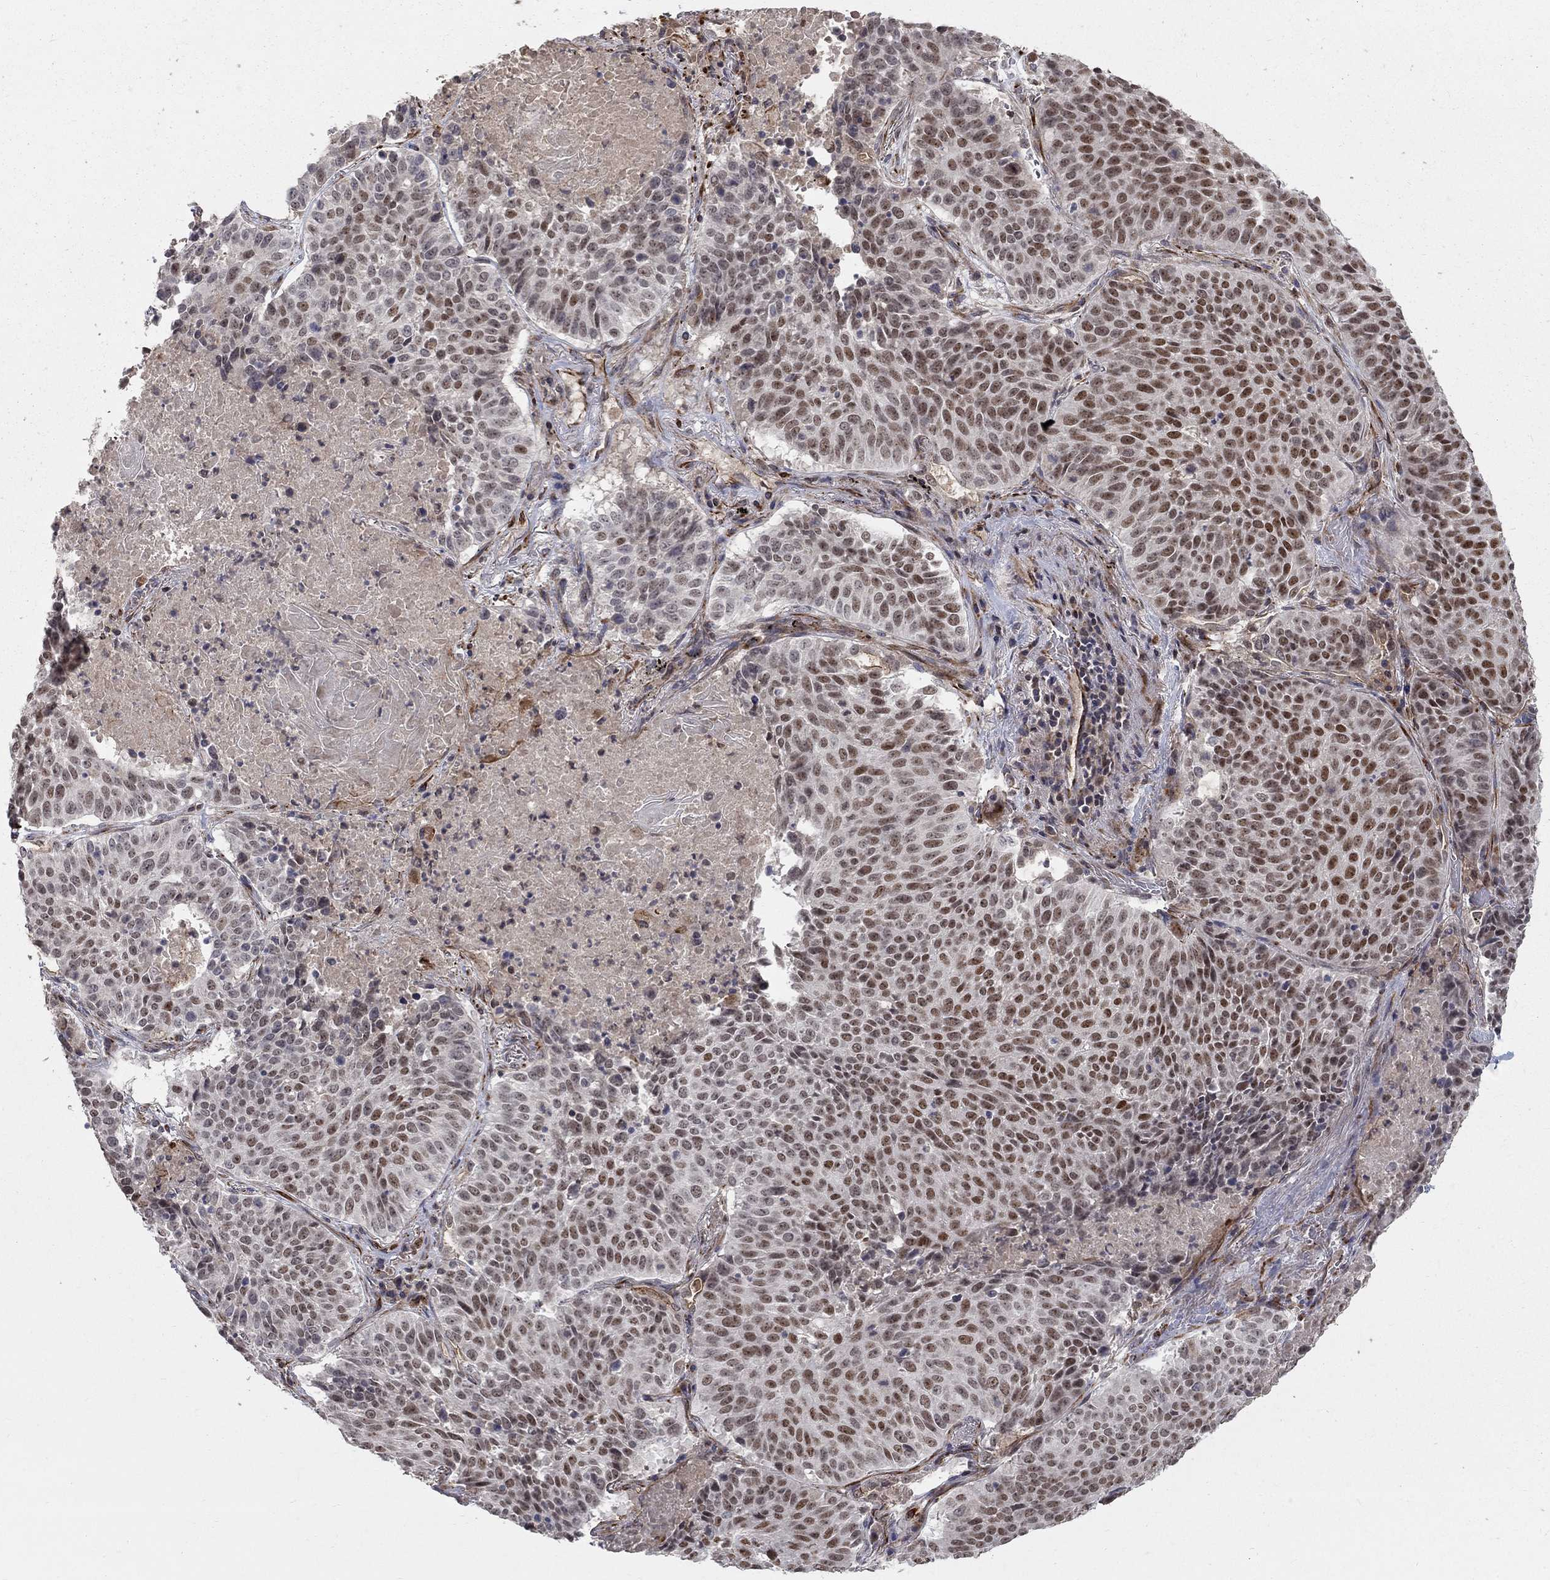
{"staining": {"intensity": "moderate", "quantity": "25%-75%", "location": "nuclear"}, "tissue": "lung cancer", "cell_type": "Tumor cells", "image_type": "cancer", "snomed": [{"axis": "morphology", "description": "Squamous cell carcinoma, NOS"}, {"axis": "topography", "description": "Lung"}], "caption": "Approximately 25%-75% of tumor cells in lung cancer (squamous cell carcinoma) reveal moderate nuclear protein positivity as visualized by brown immunohistochemical staining.", "gene": "MSRA", "patient": {"sex": "male", "age": 64}}